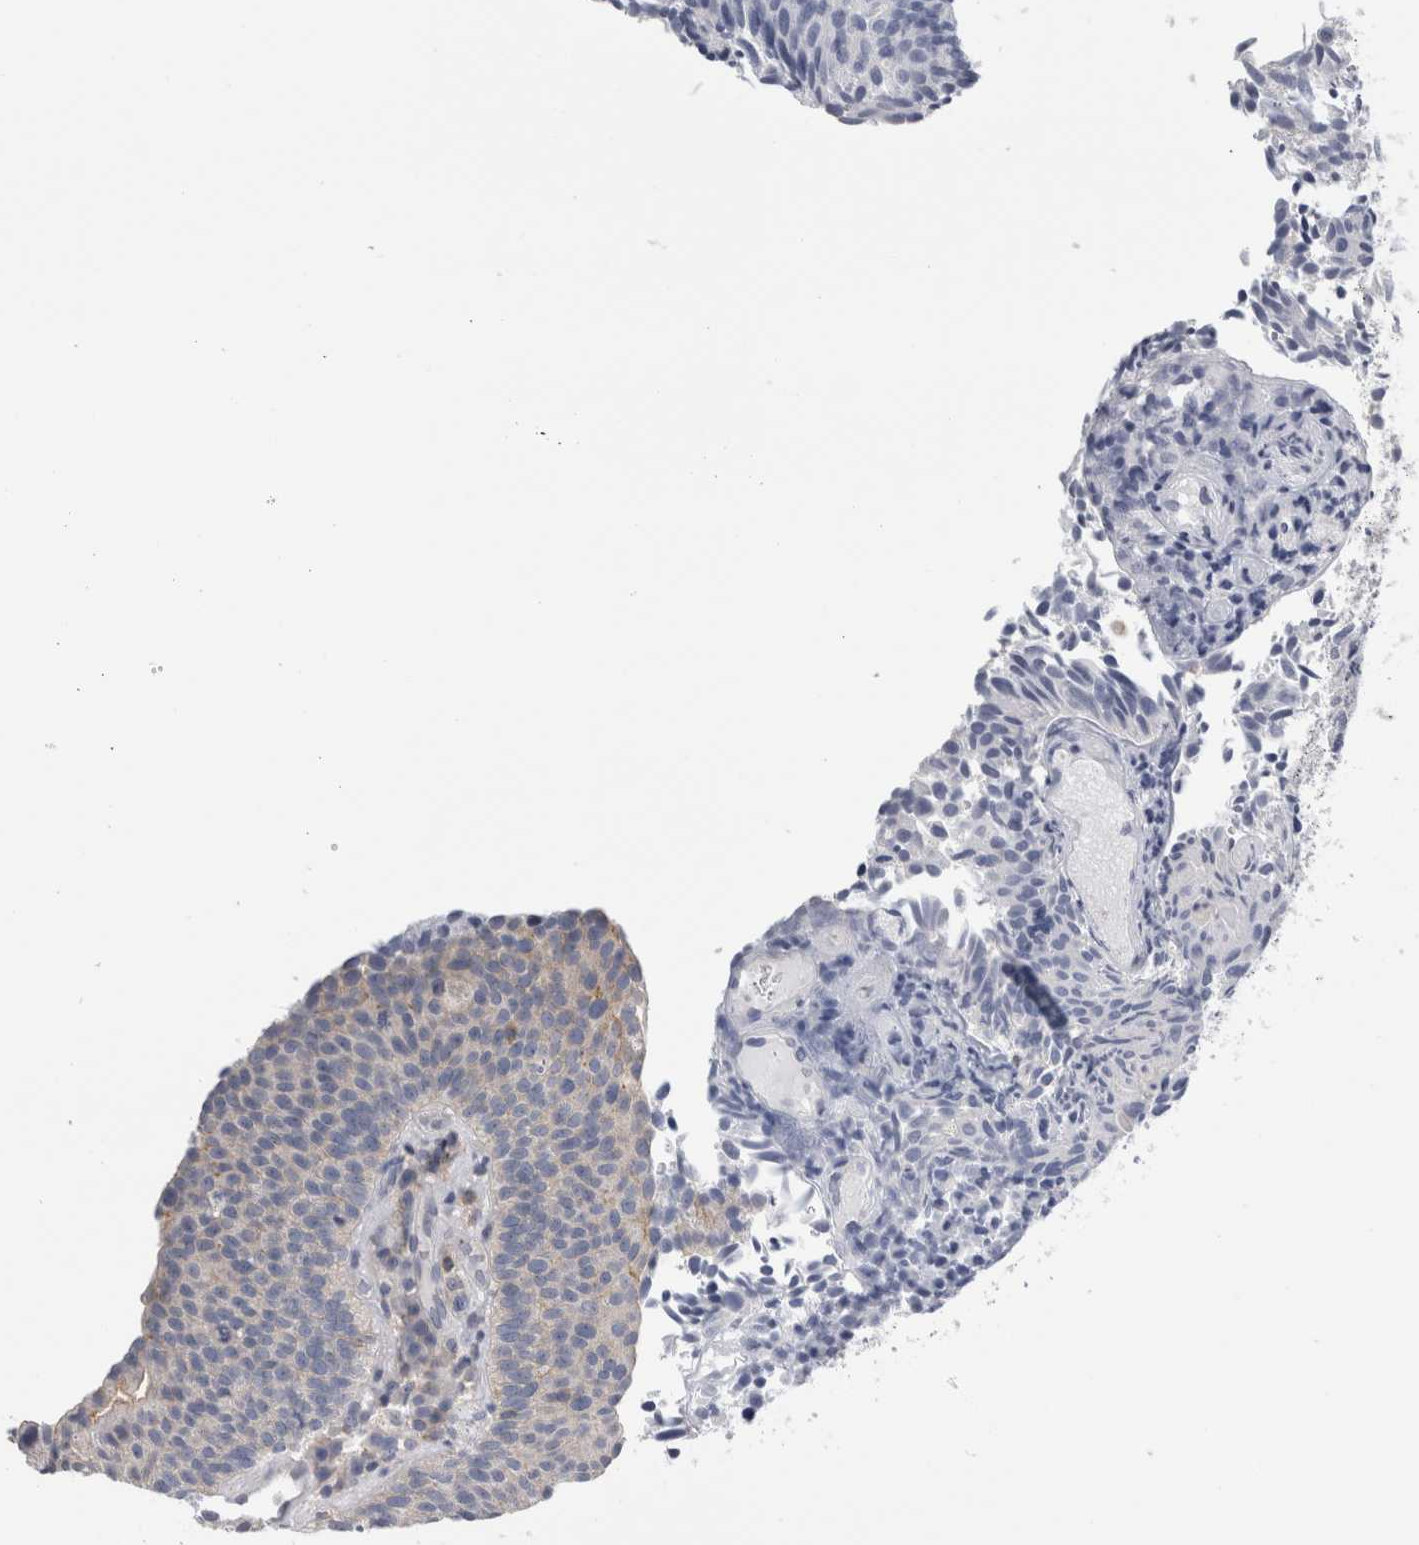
{"staining": {"intensity": "negative", "quantity": "none", "location": "none"}, "tissue": "urothelial cancer", "cell_type": "Tumor cells", "image_type": "cancer", "snomed": [{"axis": "morphology", "description": "Urothelial carcinoma, Low grade"}, {"axis": "topography", "description": "Urinary bladder"}], "caption": "This is an immunohistochemistry histopathology image of low-grade urothelial carcinoma. There is no staining in tumor cells.", "gene": "ANKFY1", "patient": {"sex": "male", "age": 86}}